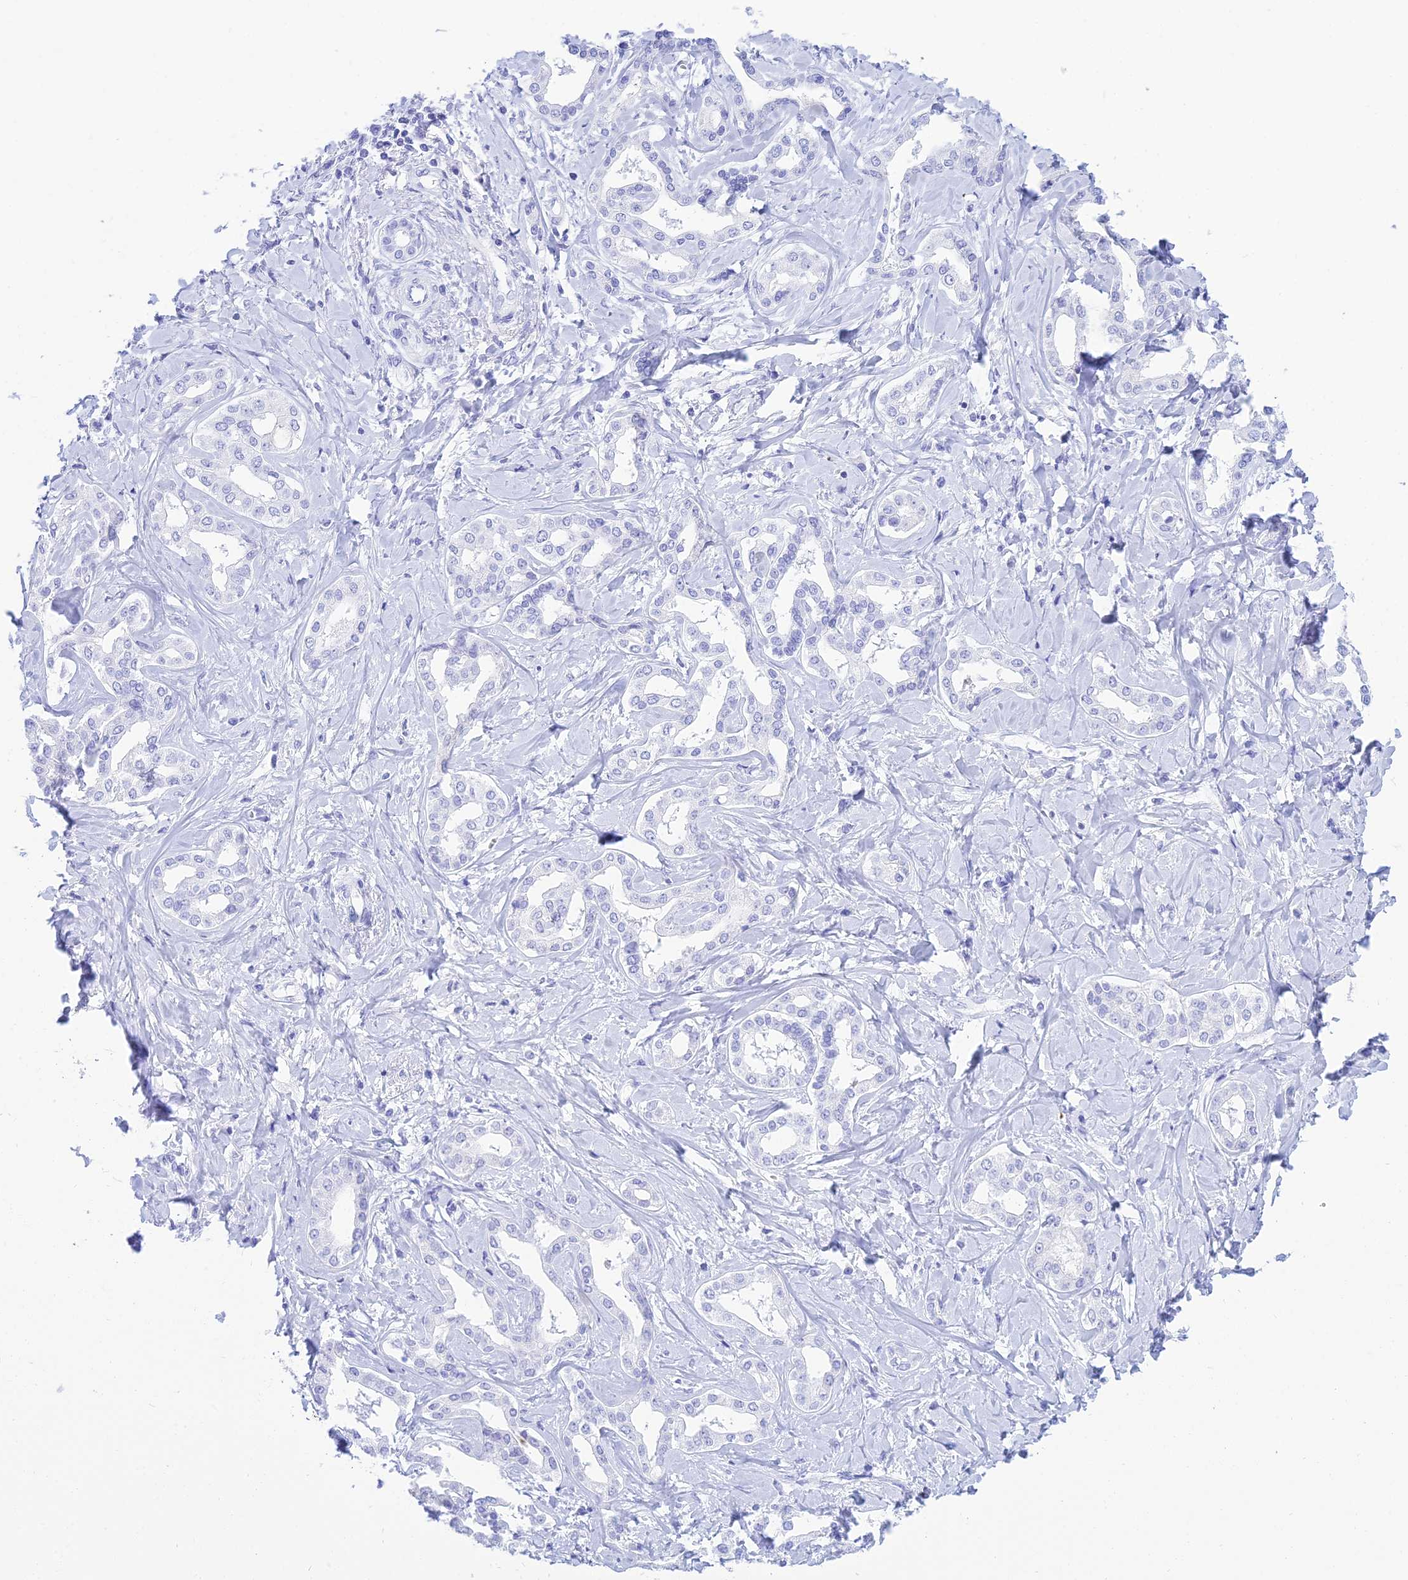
{"staining": {"intensity": "negative", "quantity": "none", "location": "none"}, "tissue": "liver cancer", "cell_type": "Tumor cells", "image_type": "cancer", "snomed": [{"axis": "morphology", "description": "Cholangiocarcinoma"}, {"axis": "topography", "description": "Liver"}], "caption": "This photomicrograph is of cholangiocarcinoma (liver) stained with immunohistochemistry to label a protein in brown with the nuclei are counter-stained blue. There is no positivity in tumor cells.", "gene": "PATE4", "patient": {"sex": "female", "age": 77}}